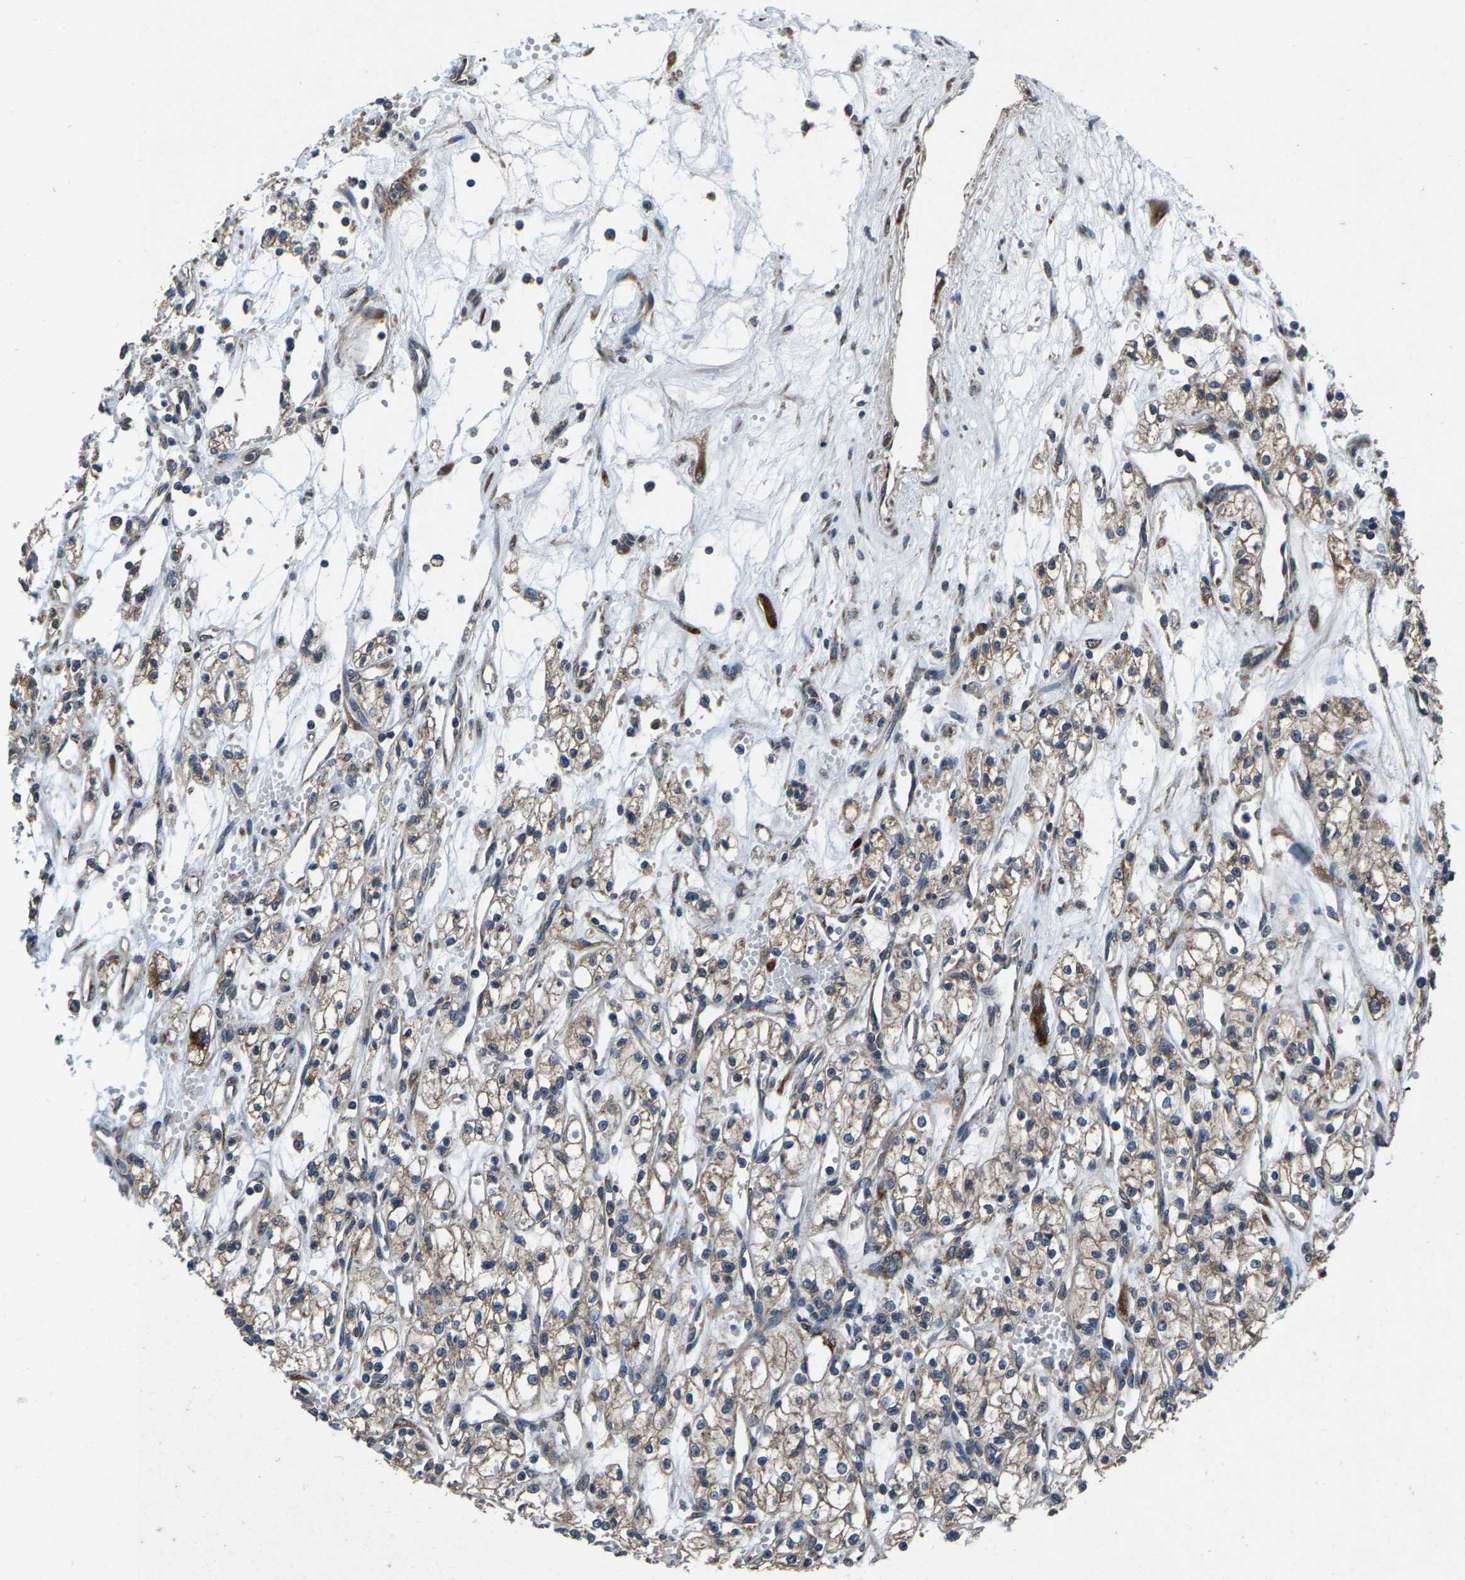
{"staining": {"intensity": "weak", "quantity": ">75%", "location": "cytoplasmic/membranous"}, "tissue": "renal cancer", "cell_type": "Tumor cells", "image_type": "cancer", "snomed": [{"axis": "morphology", "description": "Adenocarcinoma, NOS"}, {"axis": "topography", "description": "Kidney"}], "caption": "Human renal cancer stained with a protein marker demonstrates weak staining in tumor cells.", "gene": "PDP1", "patient": {"sex": "male", "age": 59}}